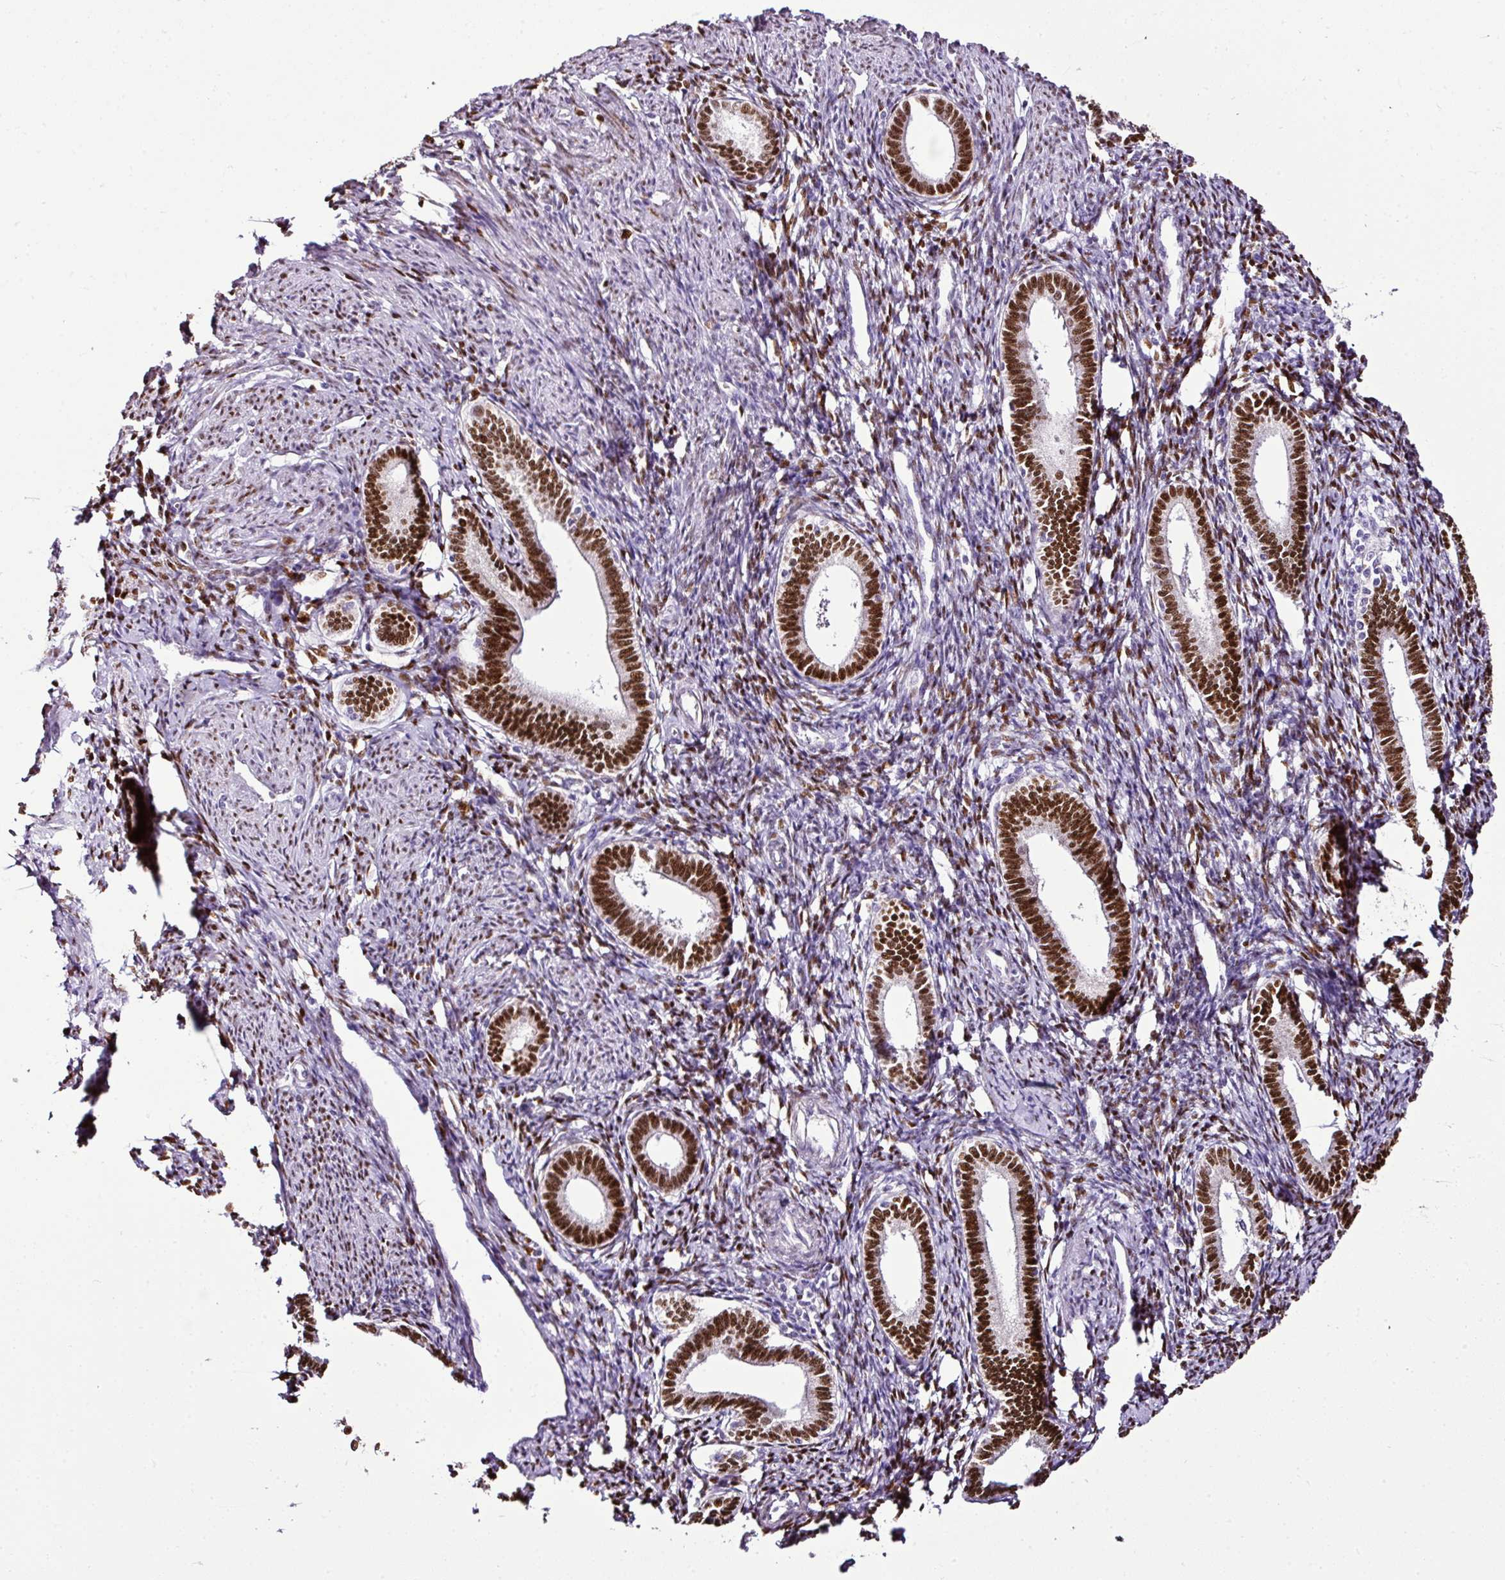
{"staining": {"intensity": "negative", "quantity": "none", "location": "none"}, "tissue": "endometrium", "cell_type": "Cells in endometrial stroma", "image_type": "normal", "snomed": [{"axis": "morphology", "description": "Normal tissue, NOS"}, {"axis": "topography", "description": "Endometrium"}], "caption": "A high-resolution image shows immunohistochemistry staining of unremarkable endometrium, which exhibits no significant expression in cells in endometrial stroma. (Stains: DAB (3,3'-diaminobenzidine) immunohistochemistry with hematoxylin counter stain, Microscopy: brightfield microscopy at high magnification).", "gene": "ESR1", "patient": {"sex": "female", "age": 41}}